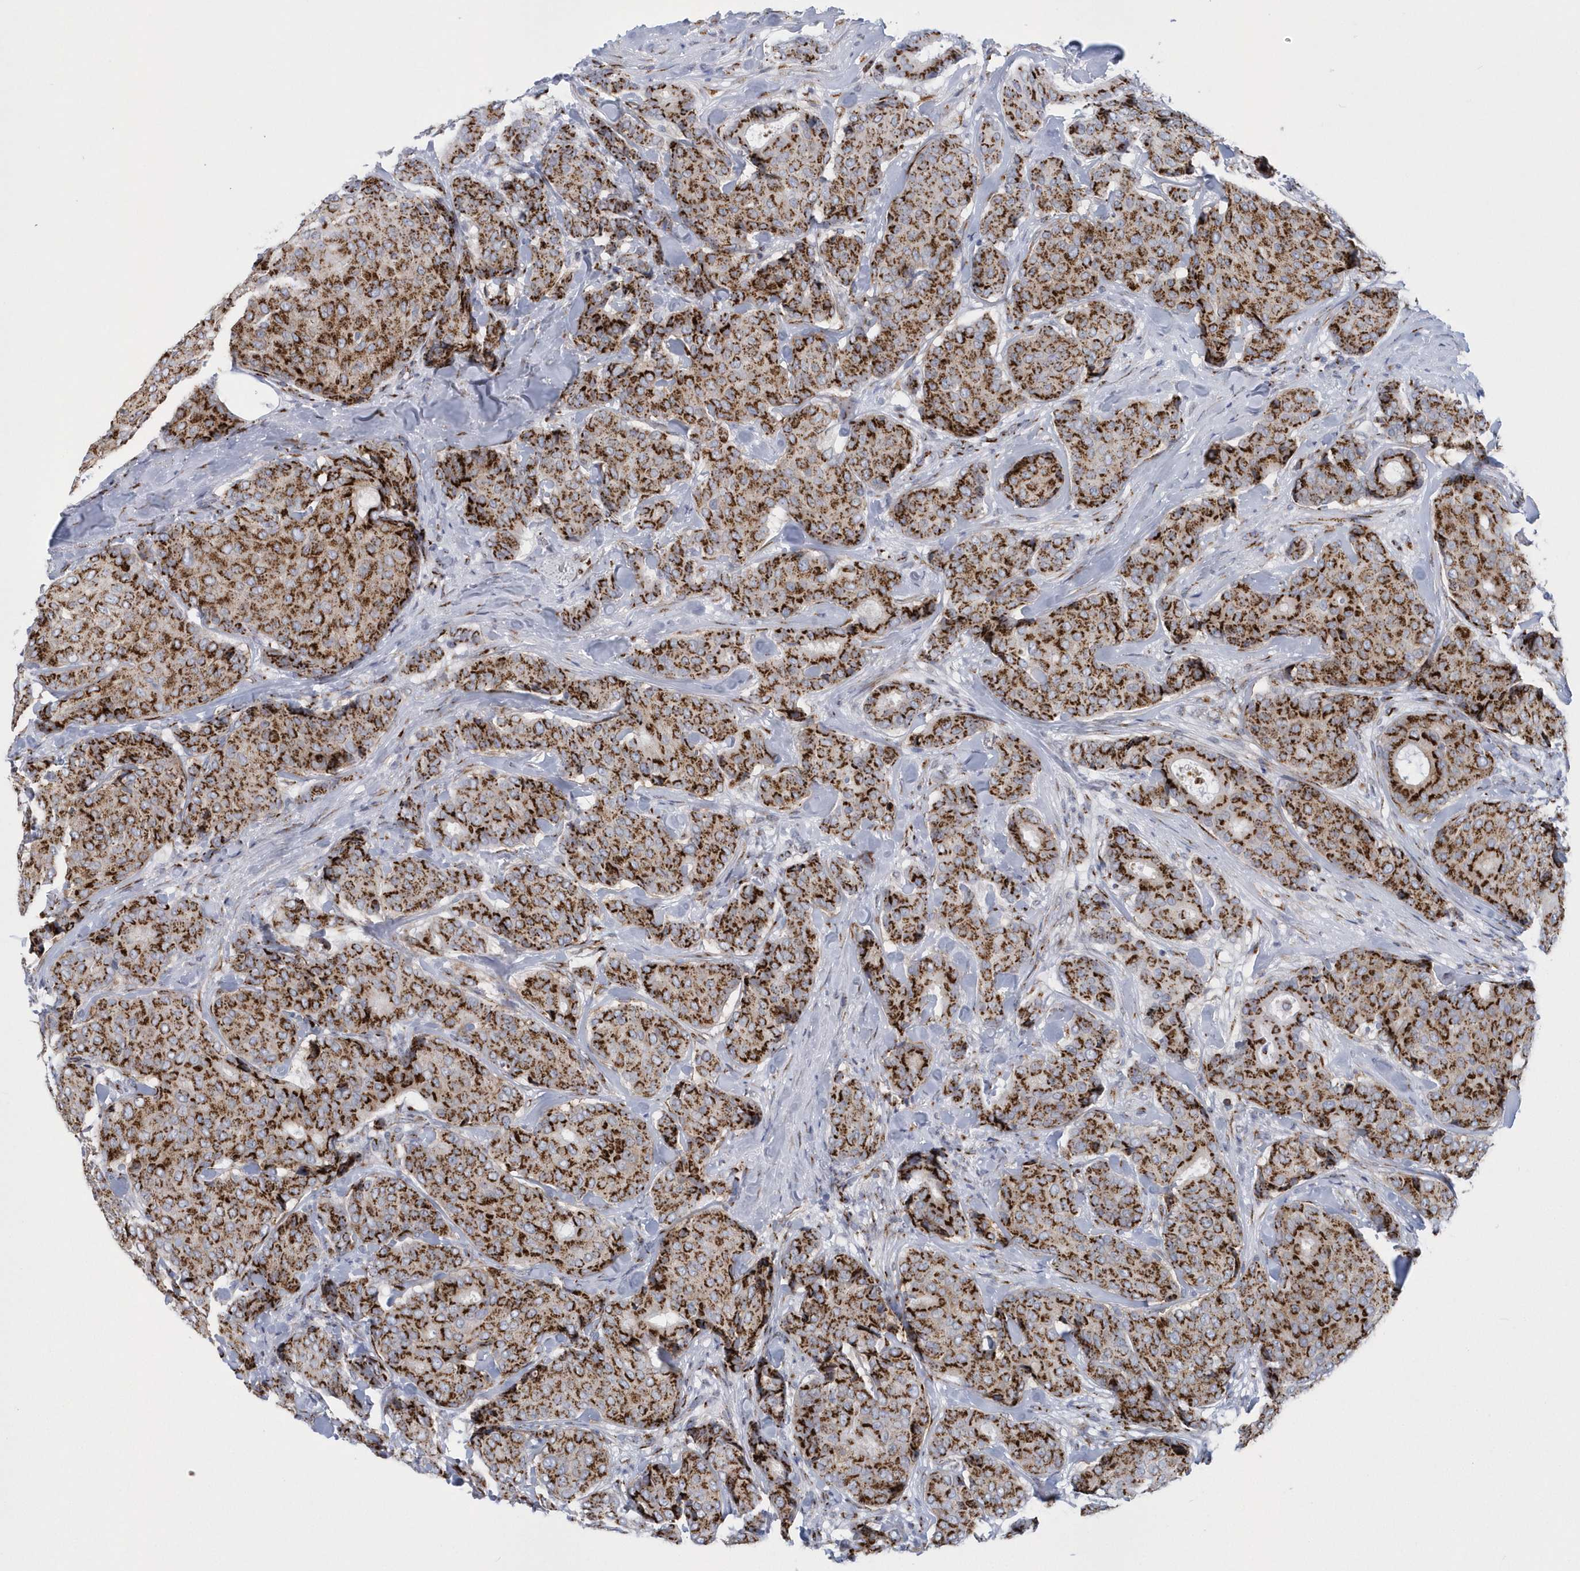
{"staining": {"intensity": "moderate", "quantity": ">75%", "location": "cytoplasmic/membranous"}, "tissue": "breast cancer", "cell_type": "Tumor cells", "image_type": "cancer", "snomed": [{"axis": "morphology", "description": "Duct carcinoma"}, {"axis": "topography", "description": "Breast"}], "caption": "IHC (DAB (3,3'-diaminobenzidine)) staining of breast cancer displays moderate cytoplasmic/membranous protein staining in about >75% of tumor cells.", "gene": "SLX9", "patient": {"sex": "female", "age": 75}}